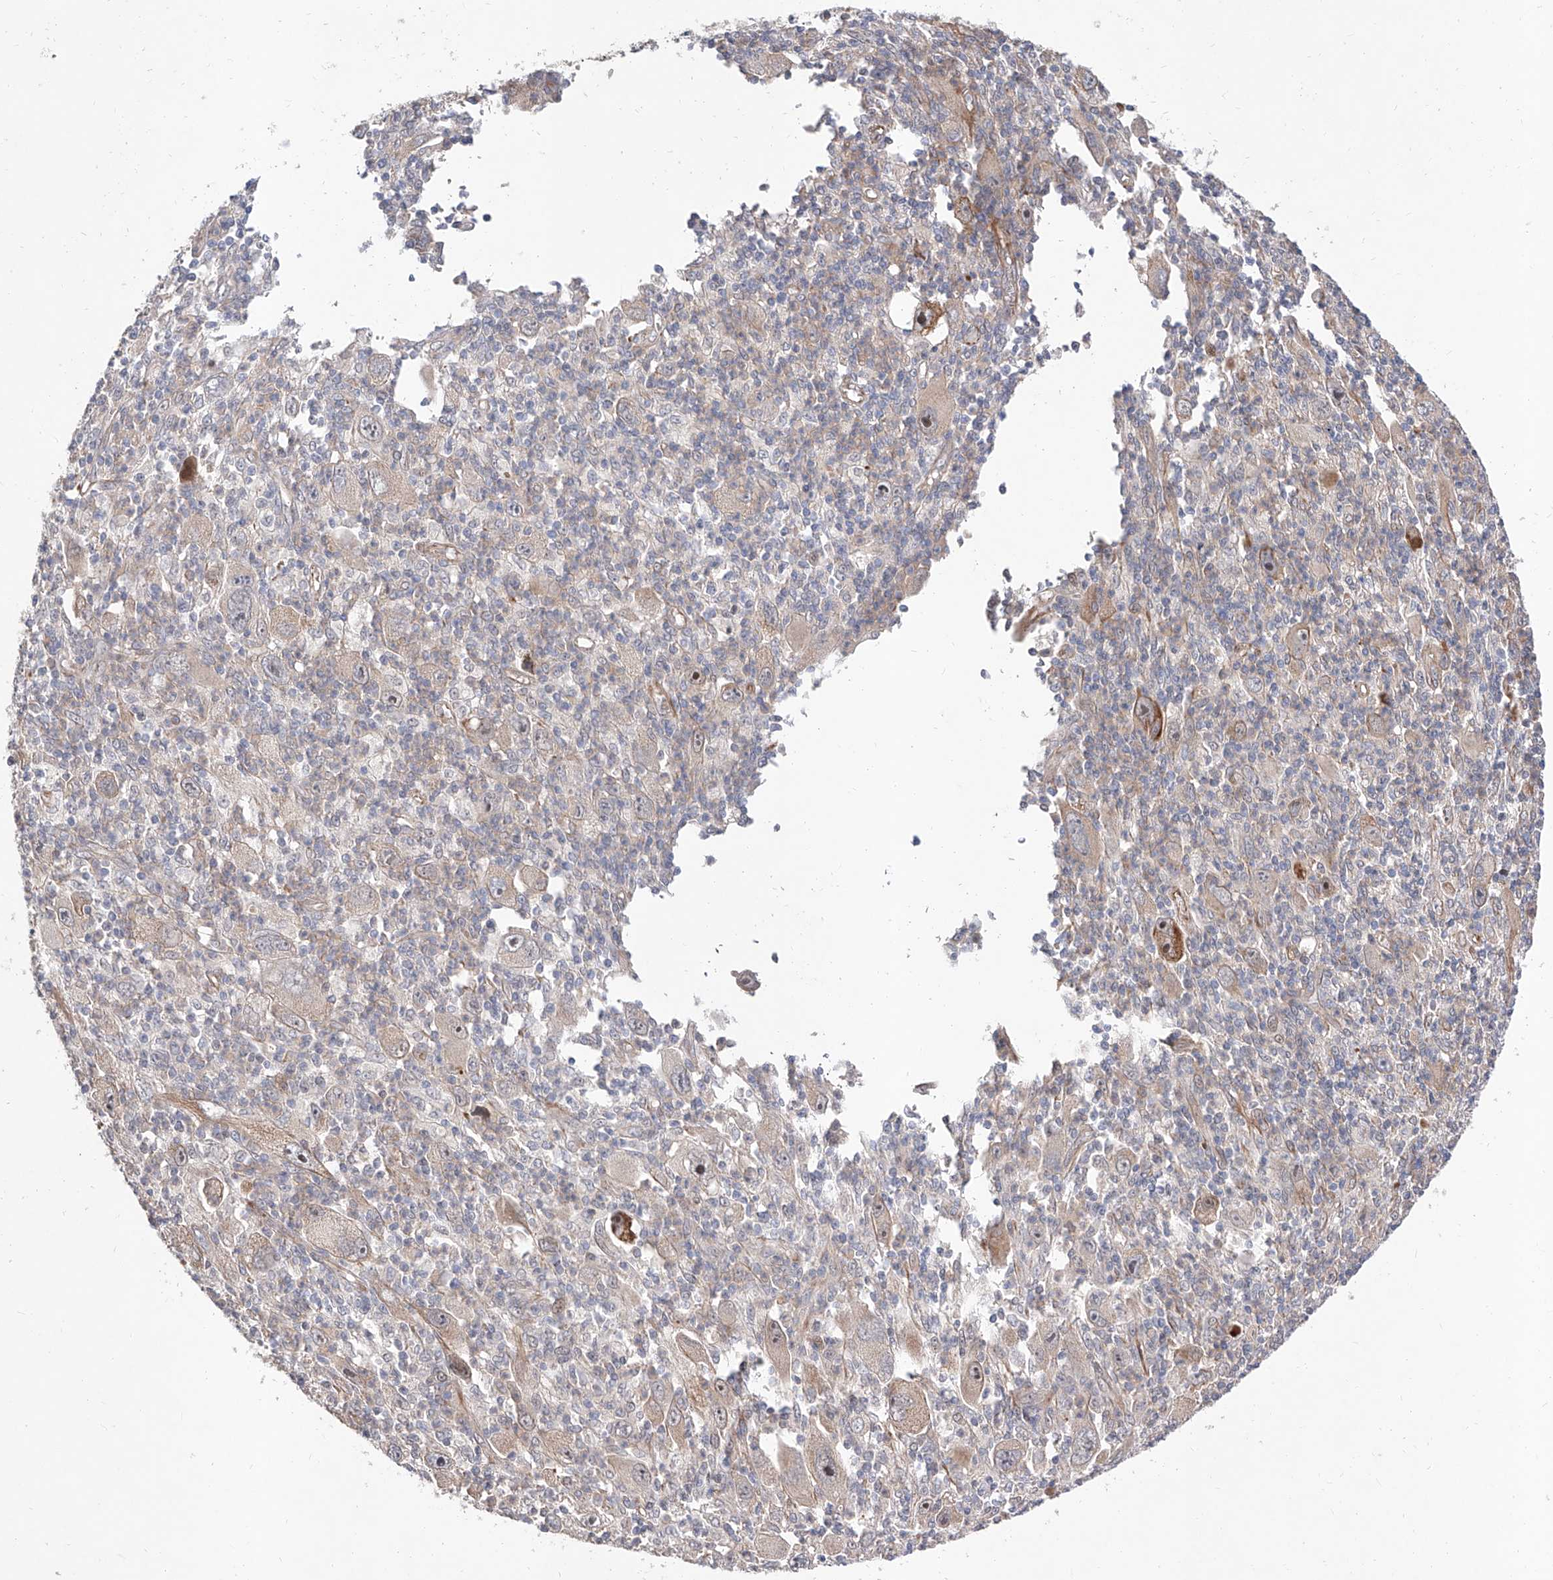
{"staining": {"intensity": "moderate", "quantity": "<25%", "location": "cytoplasmic/membranous,nuclear"}, "tissue": "melanoma", "cell_type": "Tumor cells", "image_type": "cancer", "snomed": [{"axis": "morphology", "description": "Malignant melanoma, Metastatic site"}, {"axis": "topography", "description": "Skin"}], "caption": "Protein expression analysis of melanoma shows moderate cytoplasmic/membranous and nuclear expression in approximately <25% of tumor cells.", "gene": "FUCA2", "patient": {"sex": "female", "age": 56}}